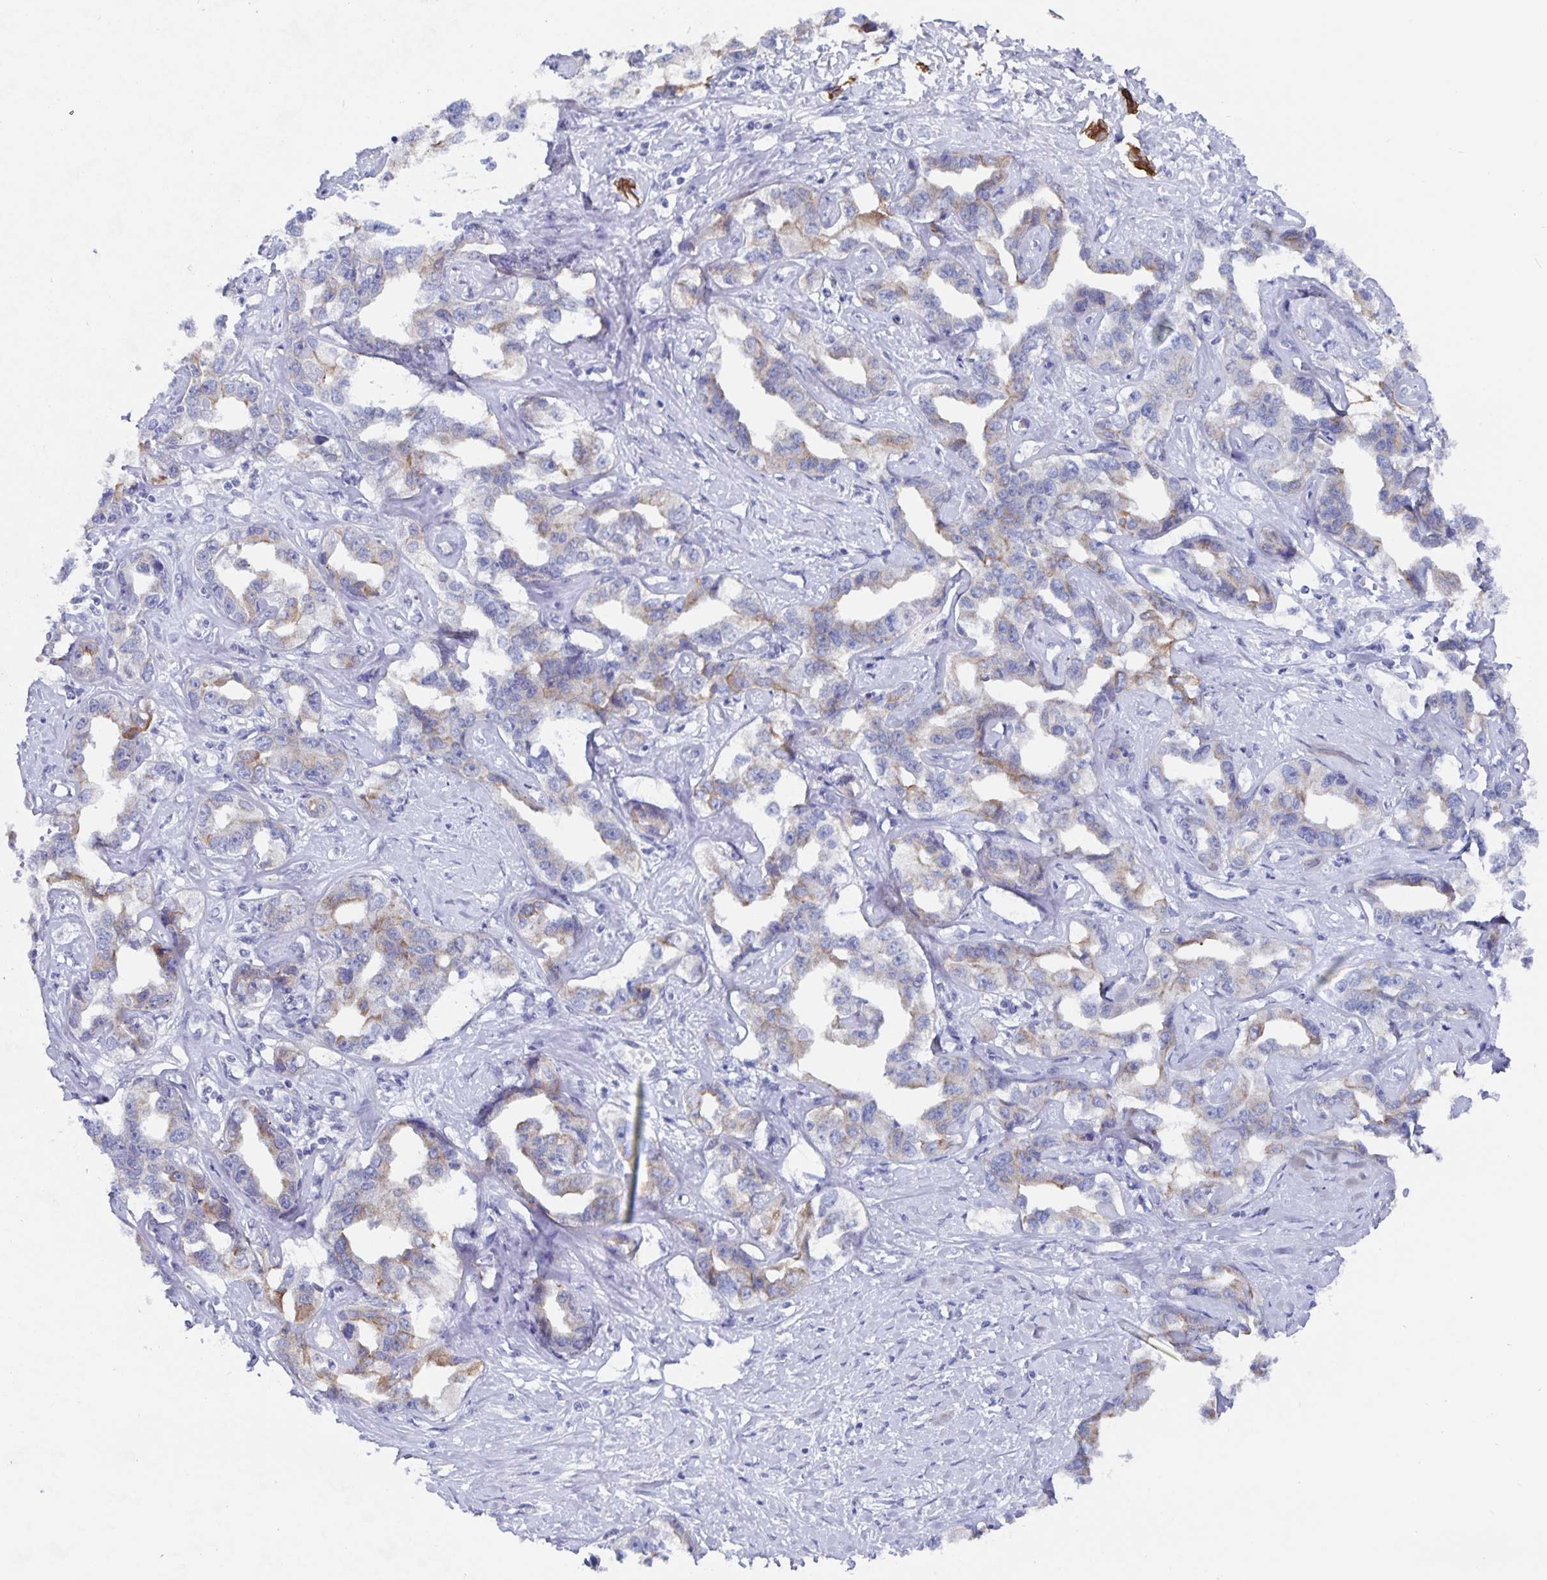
{"staining": {"intensity": "weak", "quantity": "25%-75%", "location": "cytoplasmic/membranous"}, "tissue": "liver cancer", "cell_type": "Tumor cells", "image_type": "cancer", "snomed": [{"axis": "morphology", "description": "Cholangiocarcinoma"}, {"axis": "topography", "description": "Liver"}], "caption": "Immunohistochemistry (IHC) histopathology image of human cholangiocarcinoma (liver) stained for a protein (brown), which shows low levels of weak cytoplasmic/membranous expression in approximately 25%-75% of tumor cells.", "gene": "ZIK1", "patient": {"sex": "male", "age": 59}}